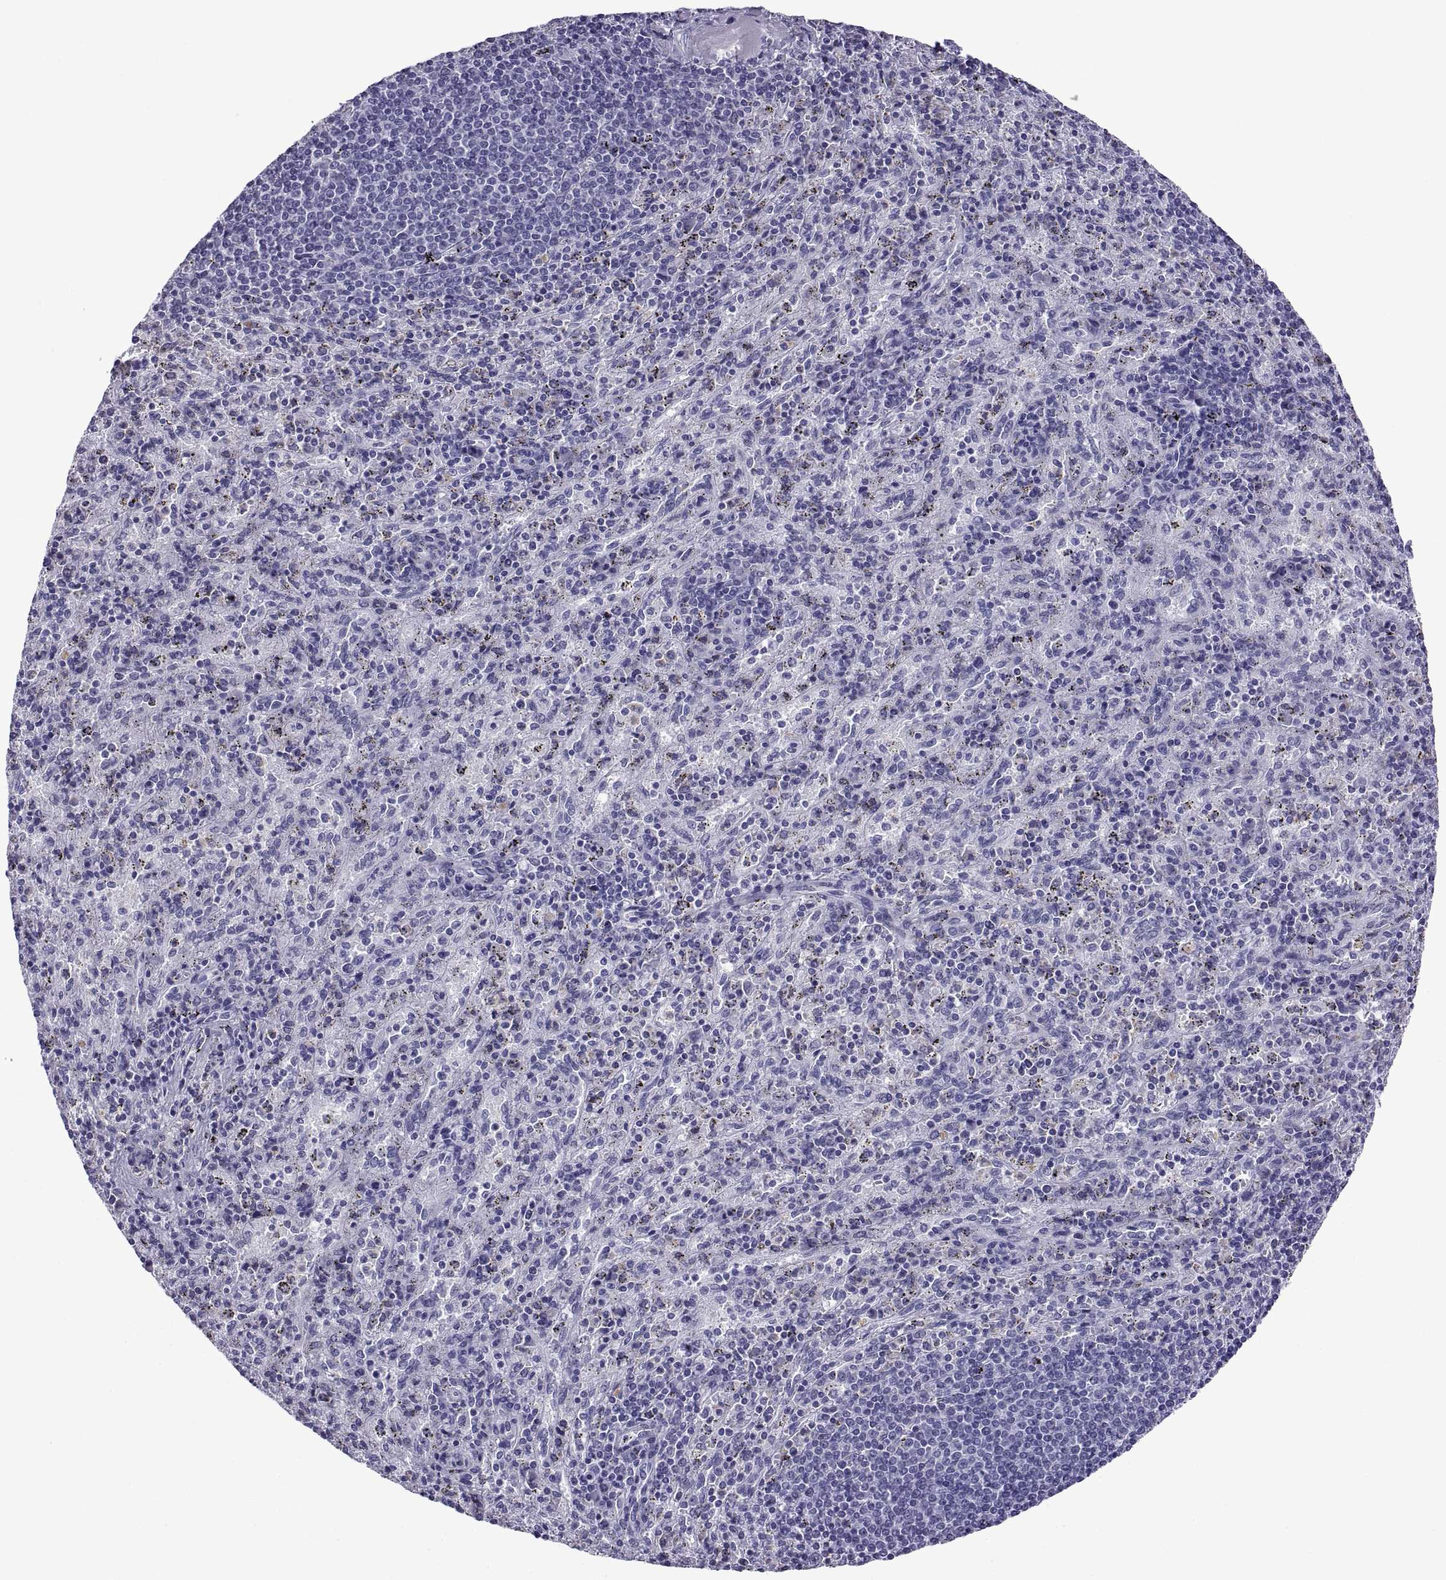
{"staining": {"intensity": "negative", "quantity": "none", "location": "none"}, "tissue": "spleen", "cell_type": "Cells in red pulp", "image_type": "normal", "snomed": [{"axis": "morphology", "description": "Normal tissue, NOS"}, {"axis": "topography", "description": "Spleen"}], "caption": "The photomicrograph shows no staining of cells in red pulp in benign spleen.", "gene": "C3orf22", "patient": {"sex": "male", "age": 57}}